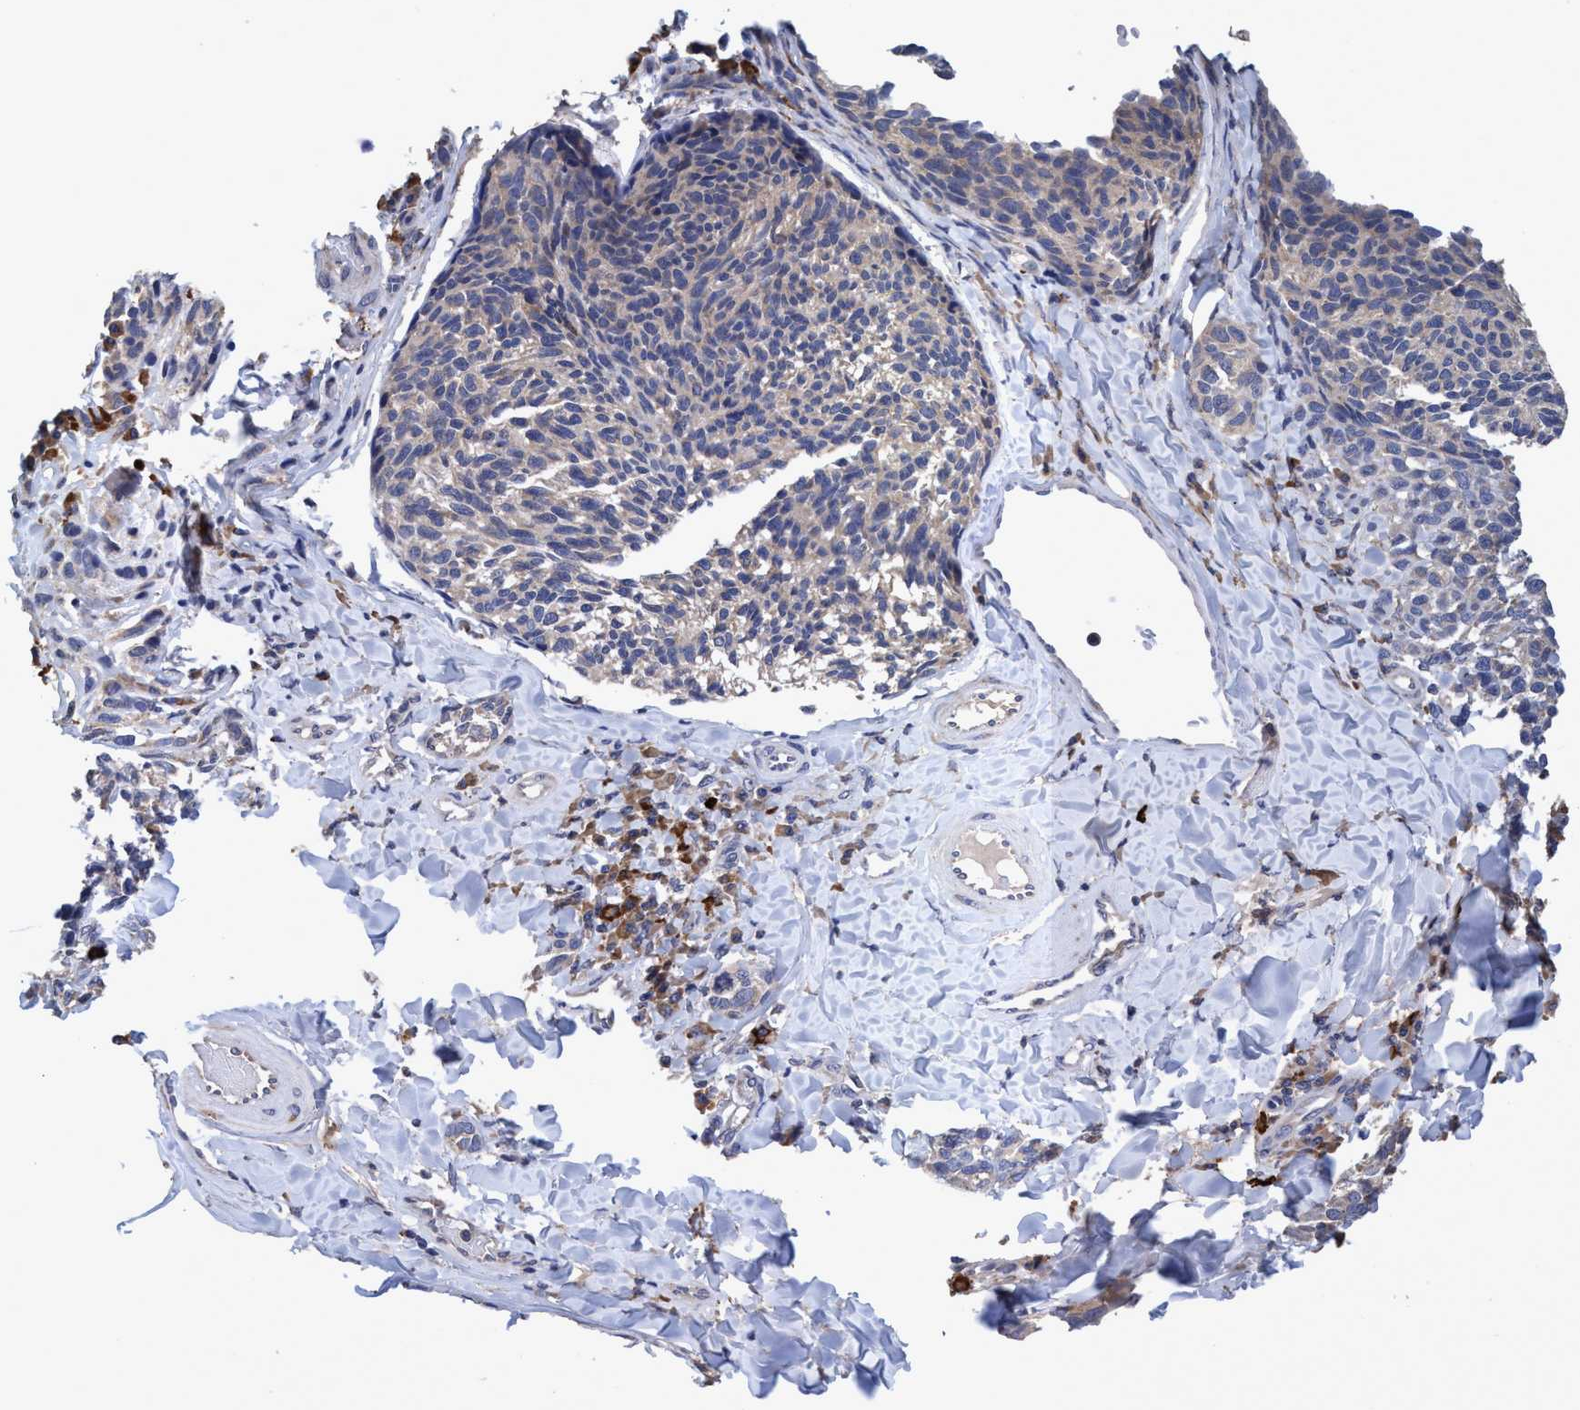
{"staining": {"intensity": "negative", "quantity": "none", "location": "none"}, "tissue": "melanoma", "cell_type": "Tumor cells", "image_type": "cancer", "snomed": [{"axis": "morphology", "description": "Malignant melanoma, NOS"}, {"axis": "topography", "description": "Skin"}], "caption": "Immunohistochemical staining of melanoma exhibits no significant expression in tumor cells.", "gene": "CALCOCO2", "patient": {"sex": "female", "age": 73}}